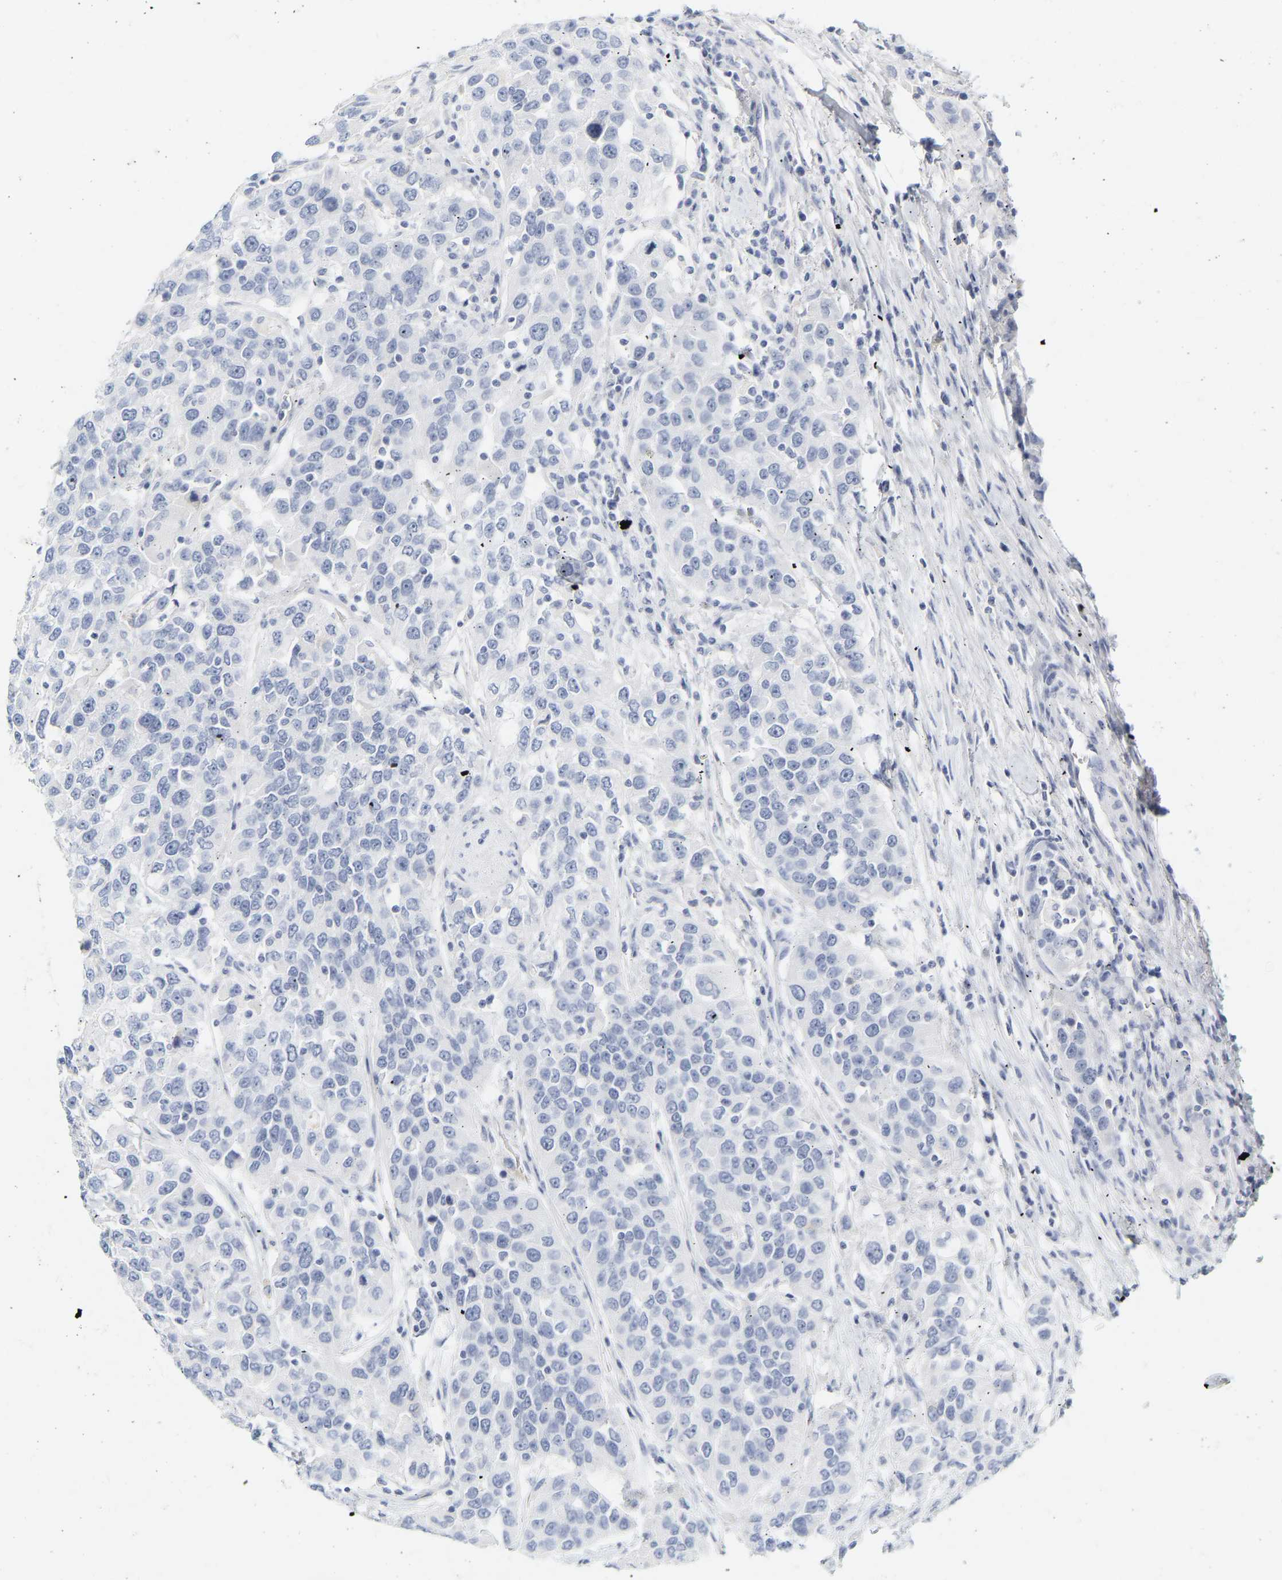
{"staining": {"intensity": "negative", "quantity": "none", "location": "none"}, "tissue": "urothelial cancer", "cell_type": "Tumor cells", "image_type": "cancer", "snomed": [{"axis": "morphology", "description": "Urothelial carcinoma, High grade"}, {"axis": "topography", "description": "Urinary bladder"}], "caption": "Histopathology image shows no significant protein positivity in tumor cells of urothelial carcinoma (high-grade). (DAB (3,3'-diaminobenzidine) immunohistochemistry (IHC), high magnification).", "gene": "GNAS", "patient": {"sex": "female", "age": 80}}